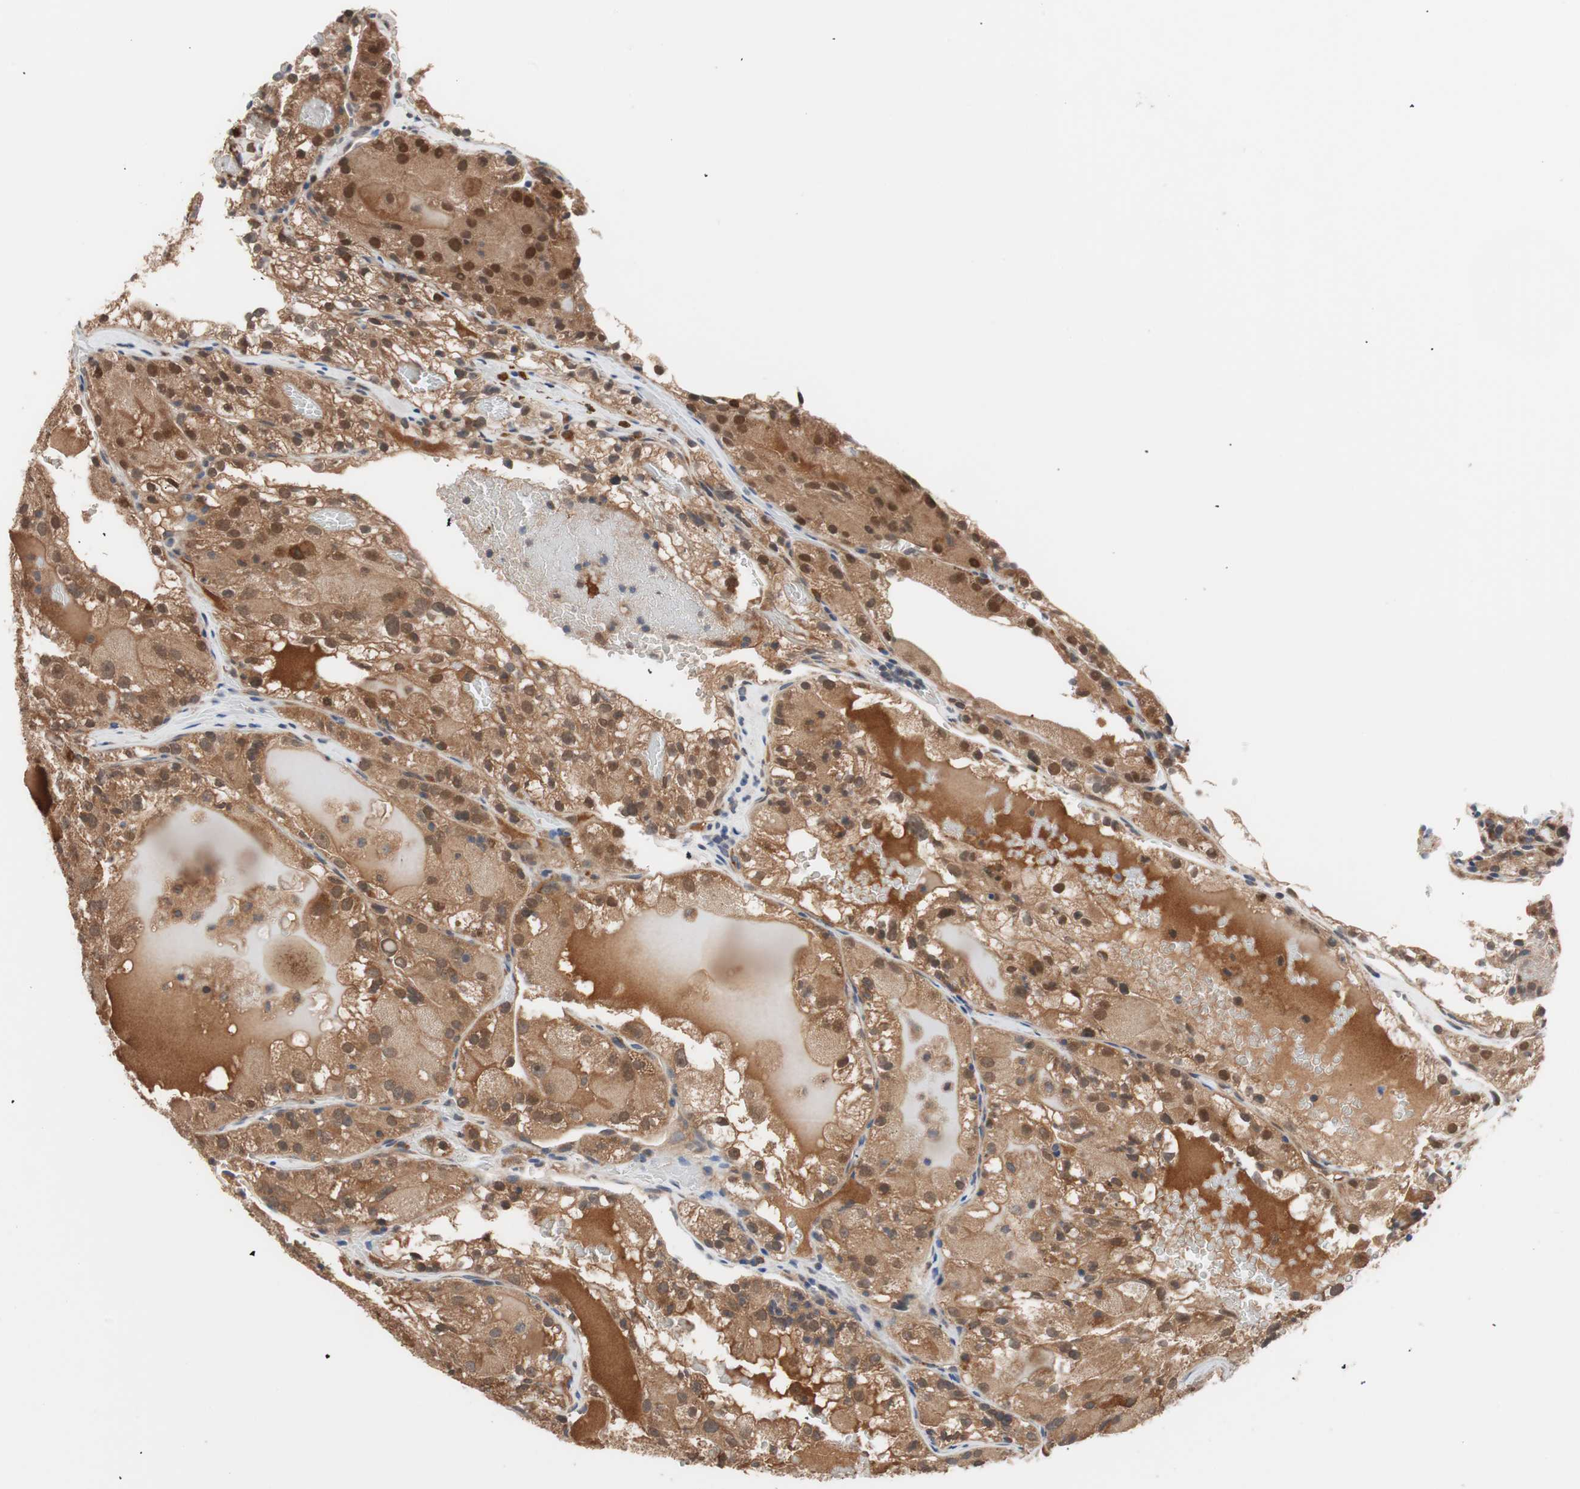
{"staining": {"intensity": "strong", "quantity": ">75%", "location": "cytoplasmic/membranous,nuclear"}, "tissue": "renal cancer", "cell_type": "Tumor cells", "image_type": "cancer", "snomed": [{"axis": "morphology", "description": "Normal tissue, NOS"}, {"axis": "morphology", "description": "Adenocarcinoma, NOS"}, {"axis": "topography", "description": "Kidney"}], "caption": "IHC image of neoplastic tissue: renal cancer stained using immunohistochemistry (IHC) displays high levels of strong protein expression localized specifically in the cytoplasmic/membranous and nuclear of tumor cells, appearing as a cytoplasmic/membranous and nuclear brown color.", "gene": "HMBS", "patient": {"sex": "male", "age": 61}}